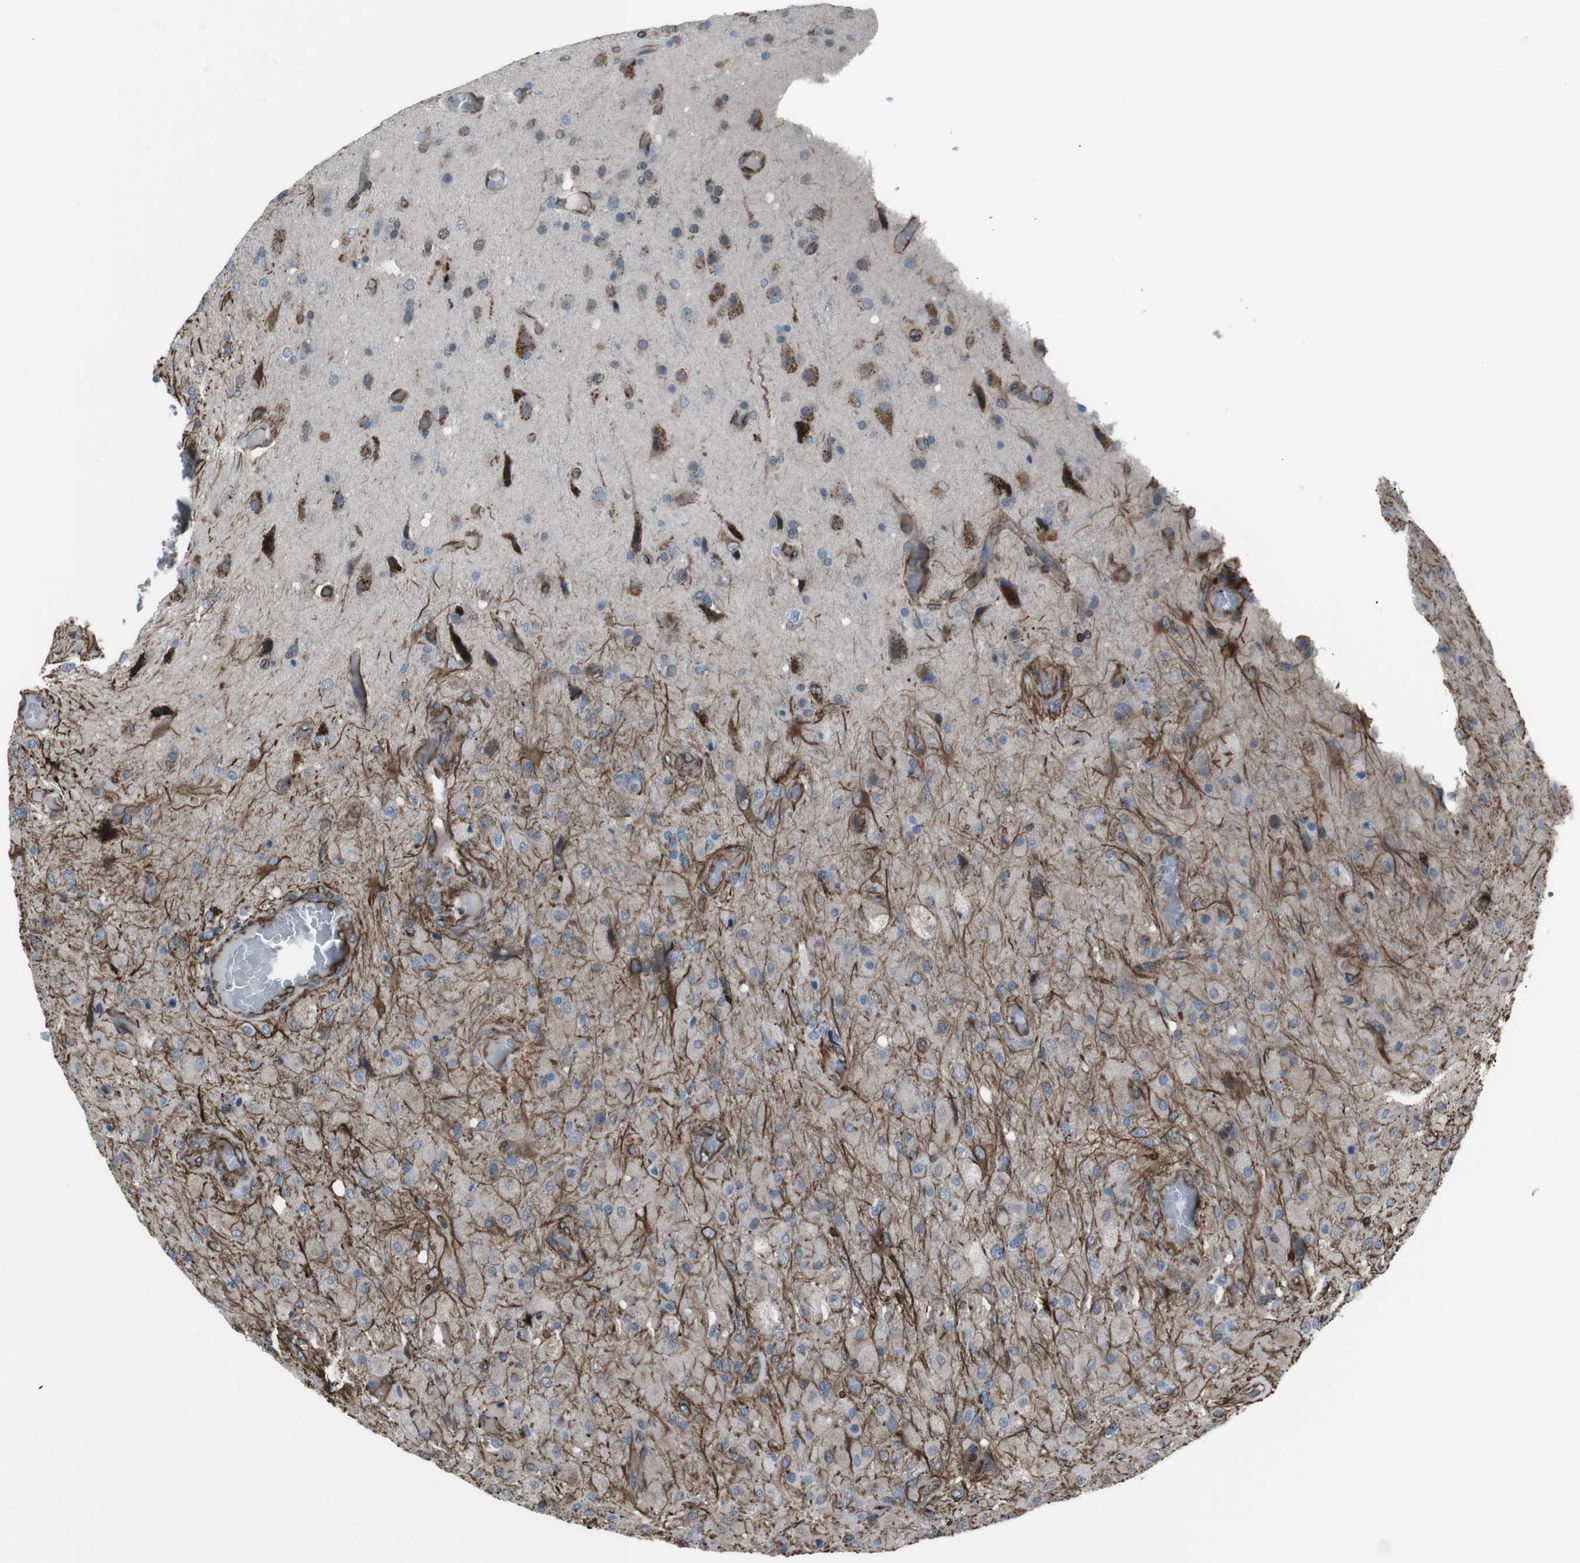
{"staining": {"intensity": "negative", "quantity": "none", "location": "none"}, "tissue": "glioma", "cell_type": "Tumor cells", "image_type": "cancer", "snomed": [{"axis": "morphology", "description": "Normal tissue, NOS"}, {"axis": "morphology", "description": "Glioma, malignant, High grade"}, {"axis": "topography", "description": "Cerebral cortex"}], "caption": "The image displays no significant expression in tumor cells of malignant glioma (high-grade). Brightfield microscopy of IHC stained with DAB (3,3'-diaminobenzidine) (brown) and hematoxylin (blue), captured at high magnification.", "gene": "TMEM141", "patient": {"sex": "male", "age": 77}}